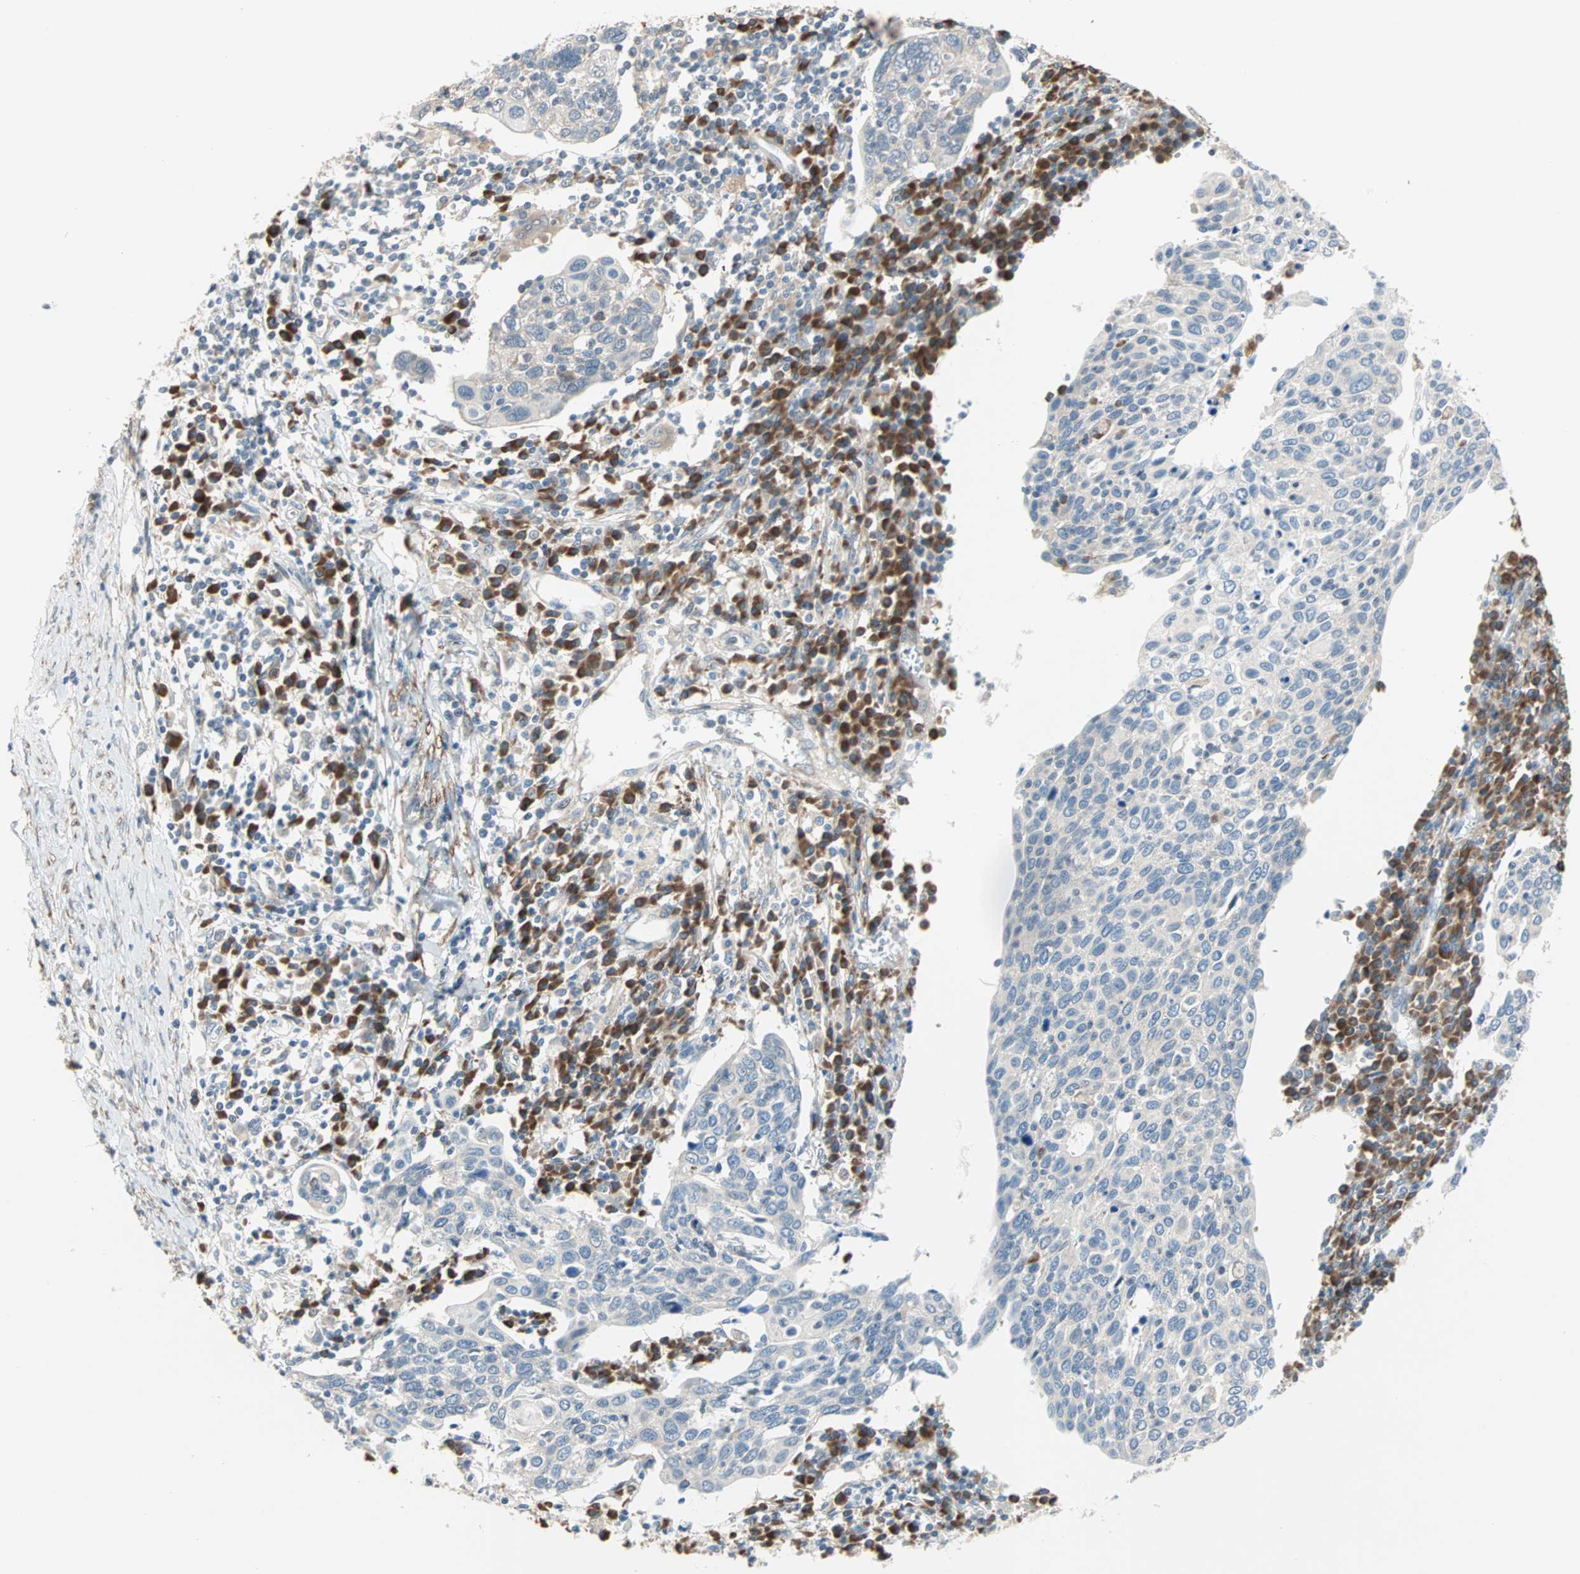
{"staining": {"intensity": "negative", "quantity": "none", "location": "none"}, "tissue": "cervical cancer", "cell_type": "Tumor cells", "image_type": "cancer", "snomed": [{"axis": "morphology", "description": "Squamous cell carcinoma, NOS"}, {"axis": "topography", "description": "Cervix"}], "caption": "The image demonstrates no staining of tumor cells in cervical squamous cell carcinoma.", "gene": "SAR1A", "patient": {"sex": "female", "age": 40}}